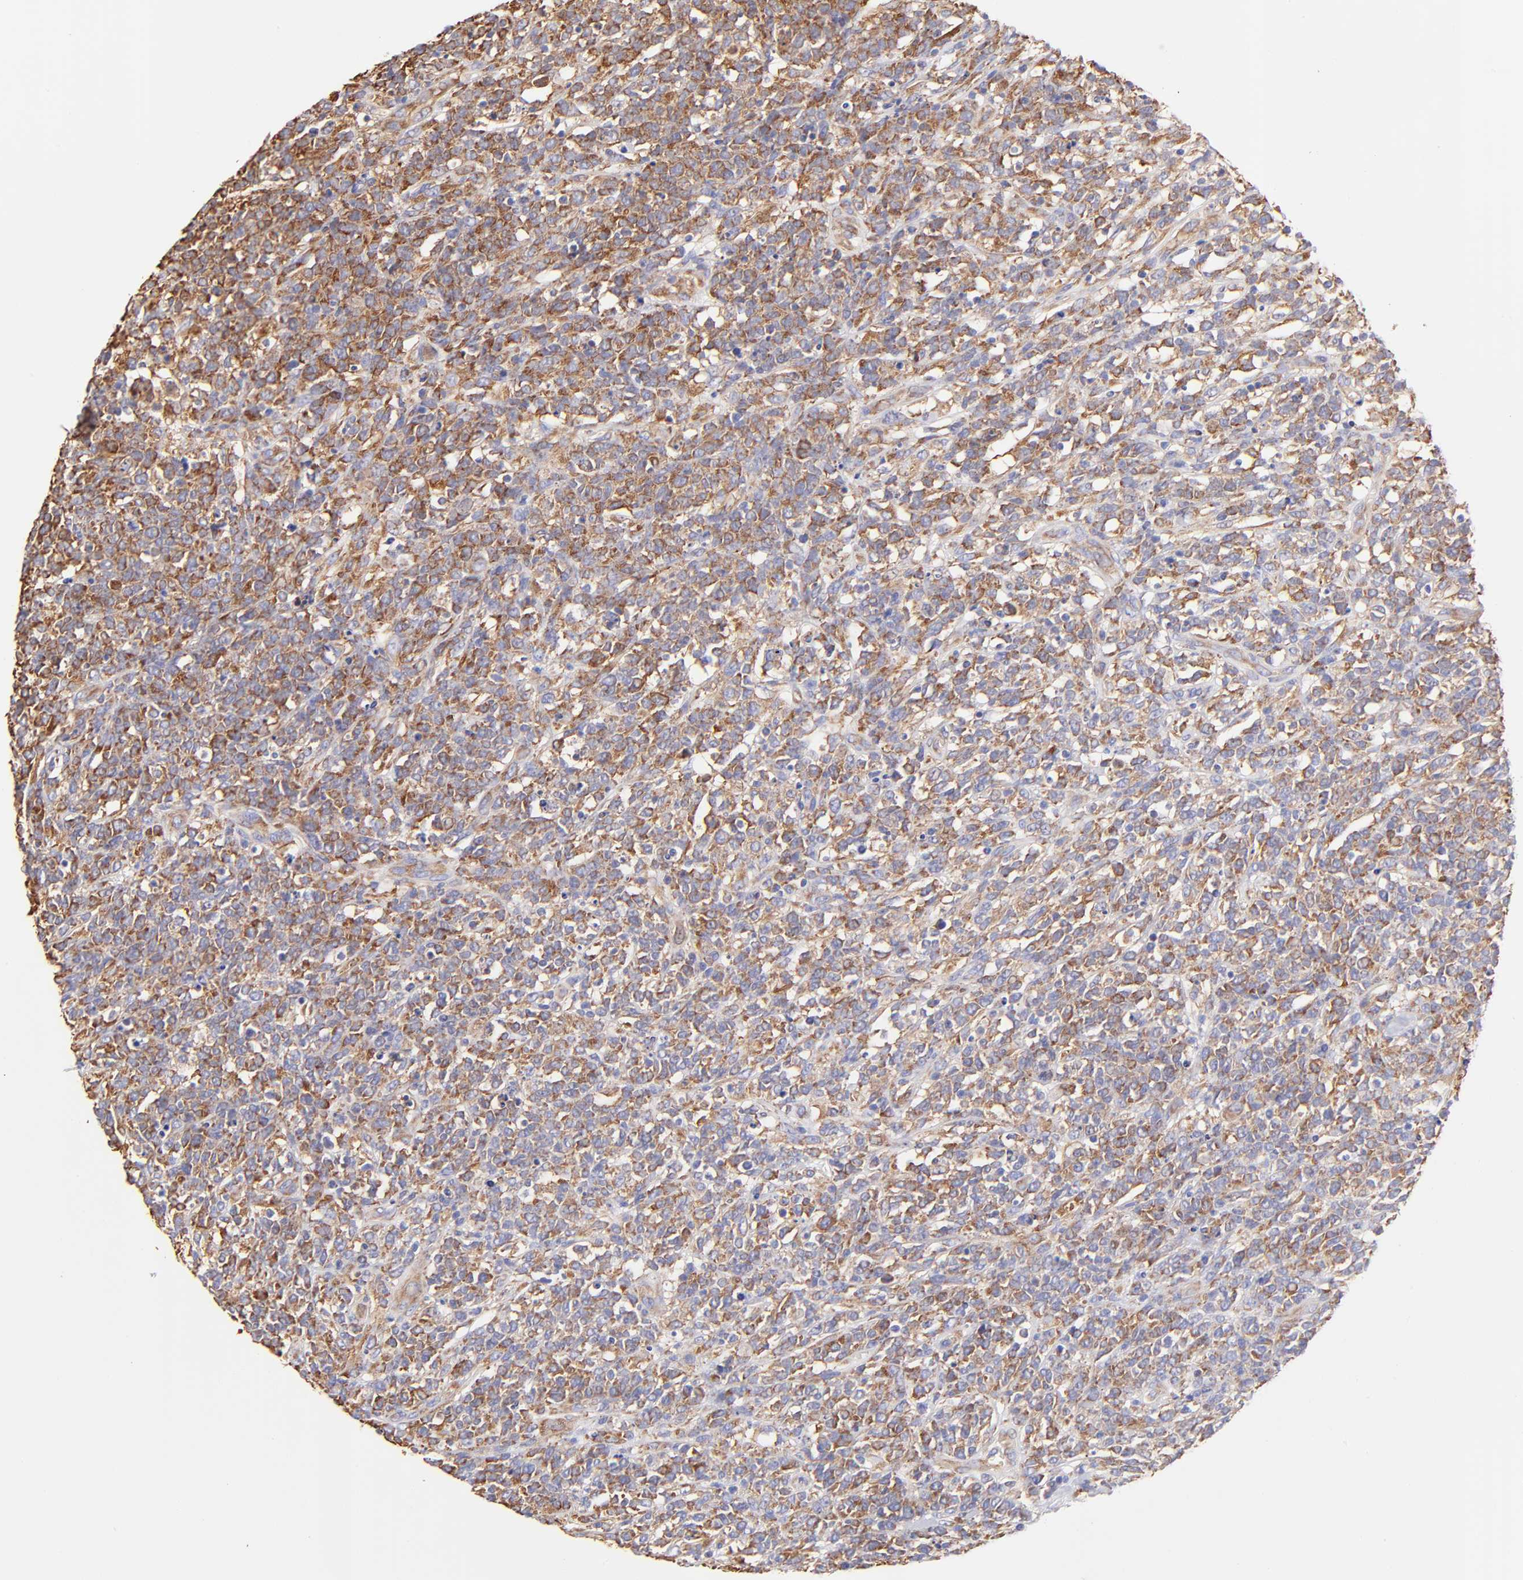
{"staining": {"intensity": "moderate", "quantity": "25%-75%", "location": "cytoplasmic/membranous"}, "tissue": "lymphoma", "cell_type": "Tumor cells", "image_type": "cancer", "snomed": [{"axis": "morphology", "description": "Malignant lymphoma, non-Hodgkin's type, High grade"}, {"axis": "topography", "description": "Lymph node"}], "caption": "Lymphoma stained with a protein marker exhibits moderate staining in tumor cells.", "gene": "RPL30", "patient": {"sex": "female", "age": 73}}